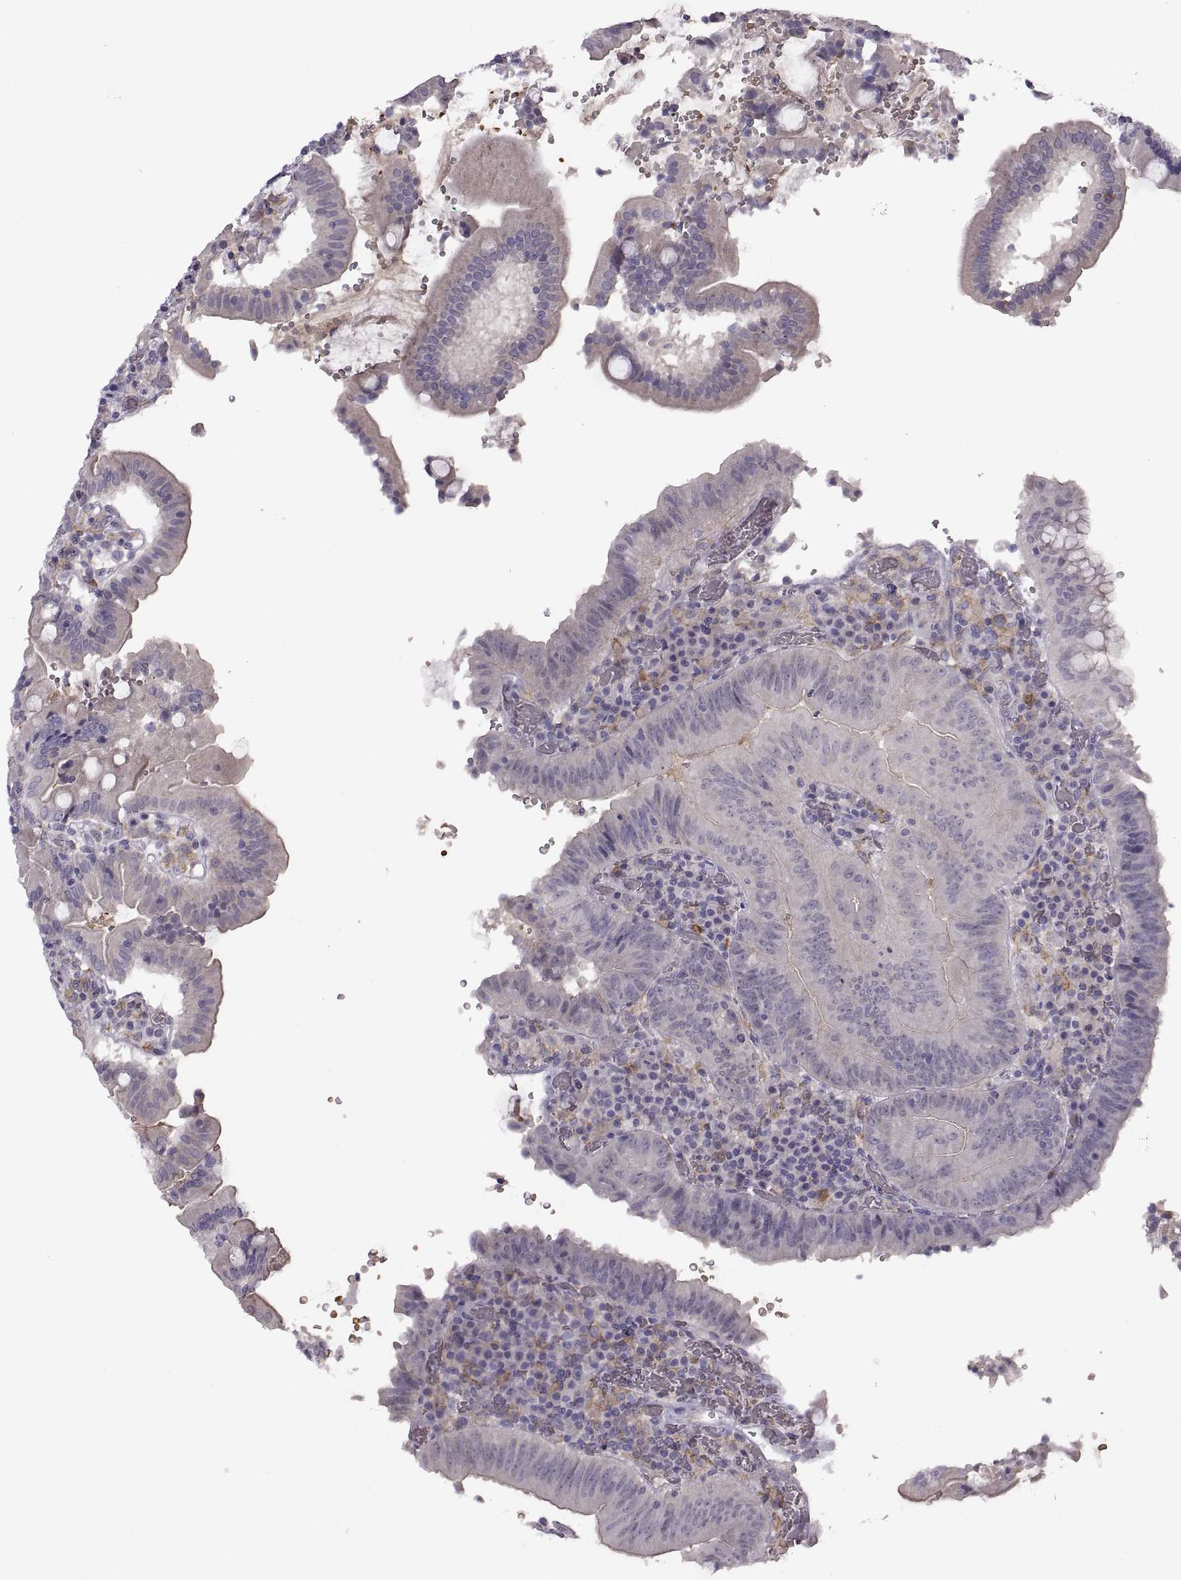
{"staining": {"intensity": "negative", "quantity": "none", "location": "none"}, "tissue": "duodenum", "cell_type": "Glandular cells", "image_type": "normal", "snomed": [{"axis": "morphology", "description": "Normal tissue, NOS"}, {"axis": "topography", "description": "Duodenum"}], "caption": "IHC histopathology image of normal human duodenum stained for a protein (brown), which demonstrates no positivity in glandular cells. (Brightfield microscopy of DAB (3,3'-diaminobenzidine) IHC at high magnification).", "gene": "MEIOC", "patient": {"sex": "female", "age": 62}}